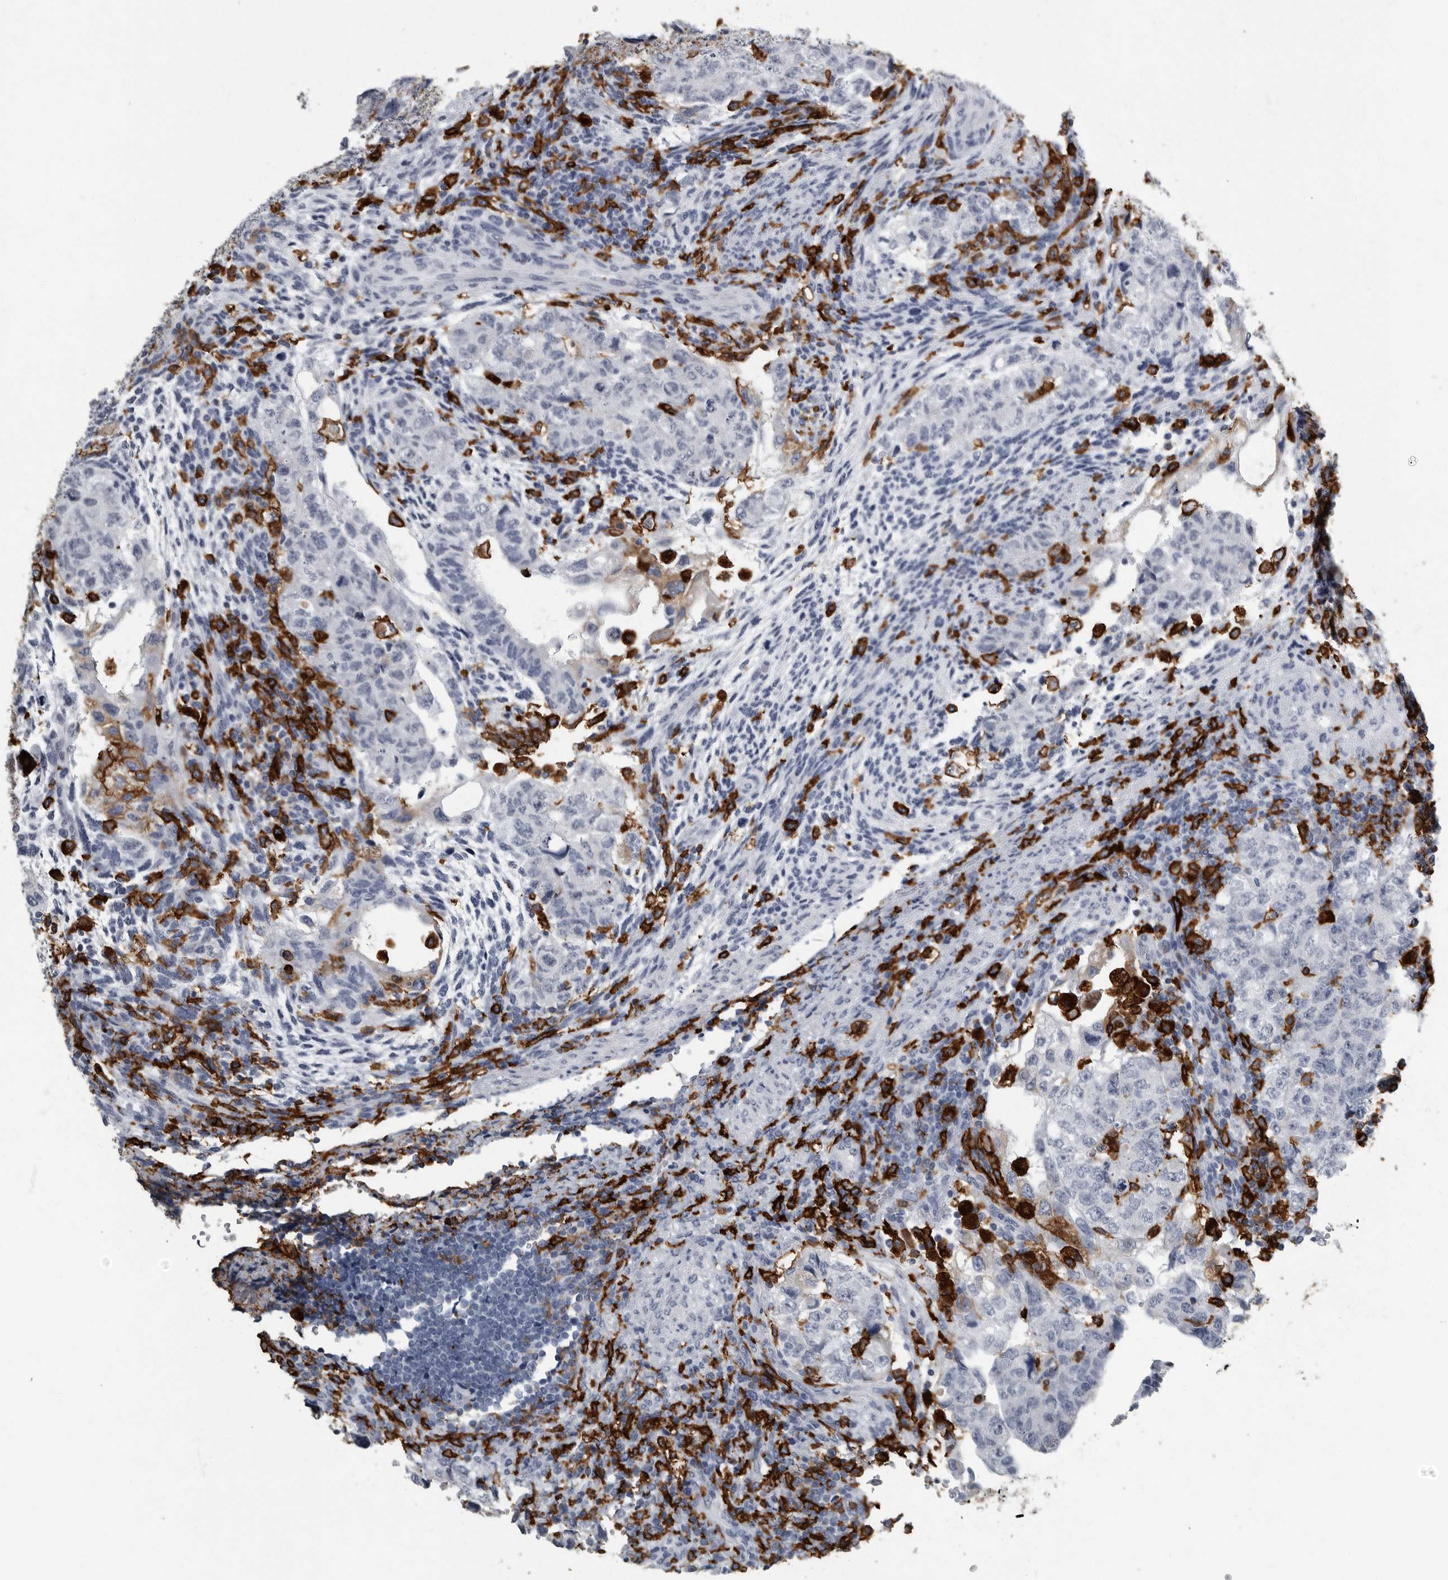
{"staining": {"intensity": "negative", "quantity": "none", "location": "none"}, "tissue": "testis cancer", "cell_type": "Tumor cells", "image_type": "cancer", "snomed": [{"axis": "morphology", "description": "Normal tissue, NOS"}, {"axis": "morphology", "description": "Carcinoma, Embryonal, NOS"}, {"axis": "topography", "description": "Testis"}], "caption": "High power microscopy histopathology image of an IHC micrograph of testis embryonal carcinoma, revealing no significant positivity in tumor cells. Nuclei are stained in blue.", "gene": "FCER1G", "patient": {"sex": "male", "age": 36}}